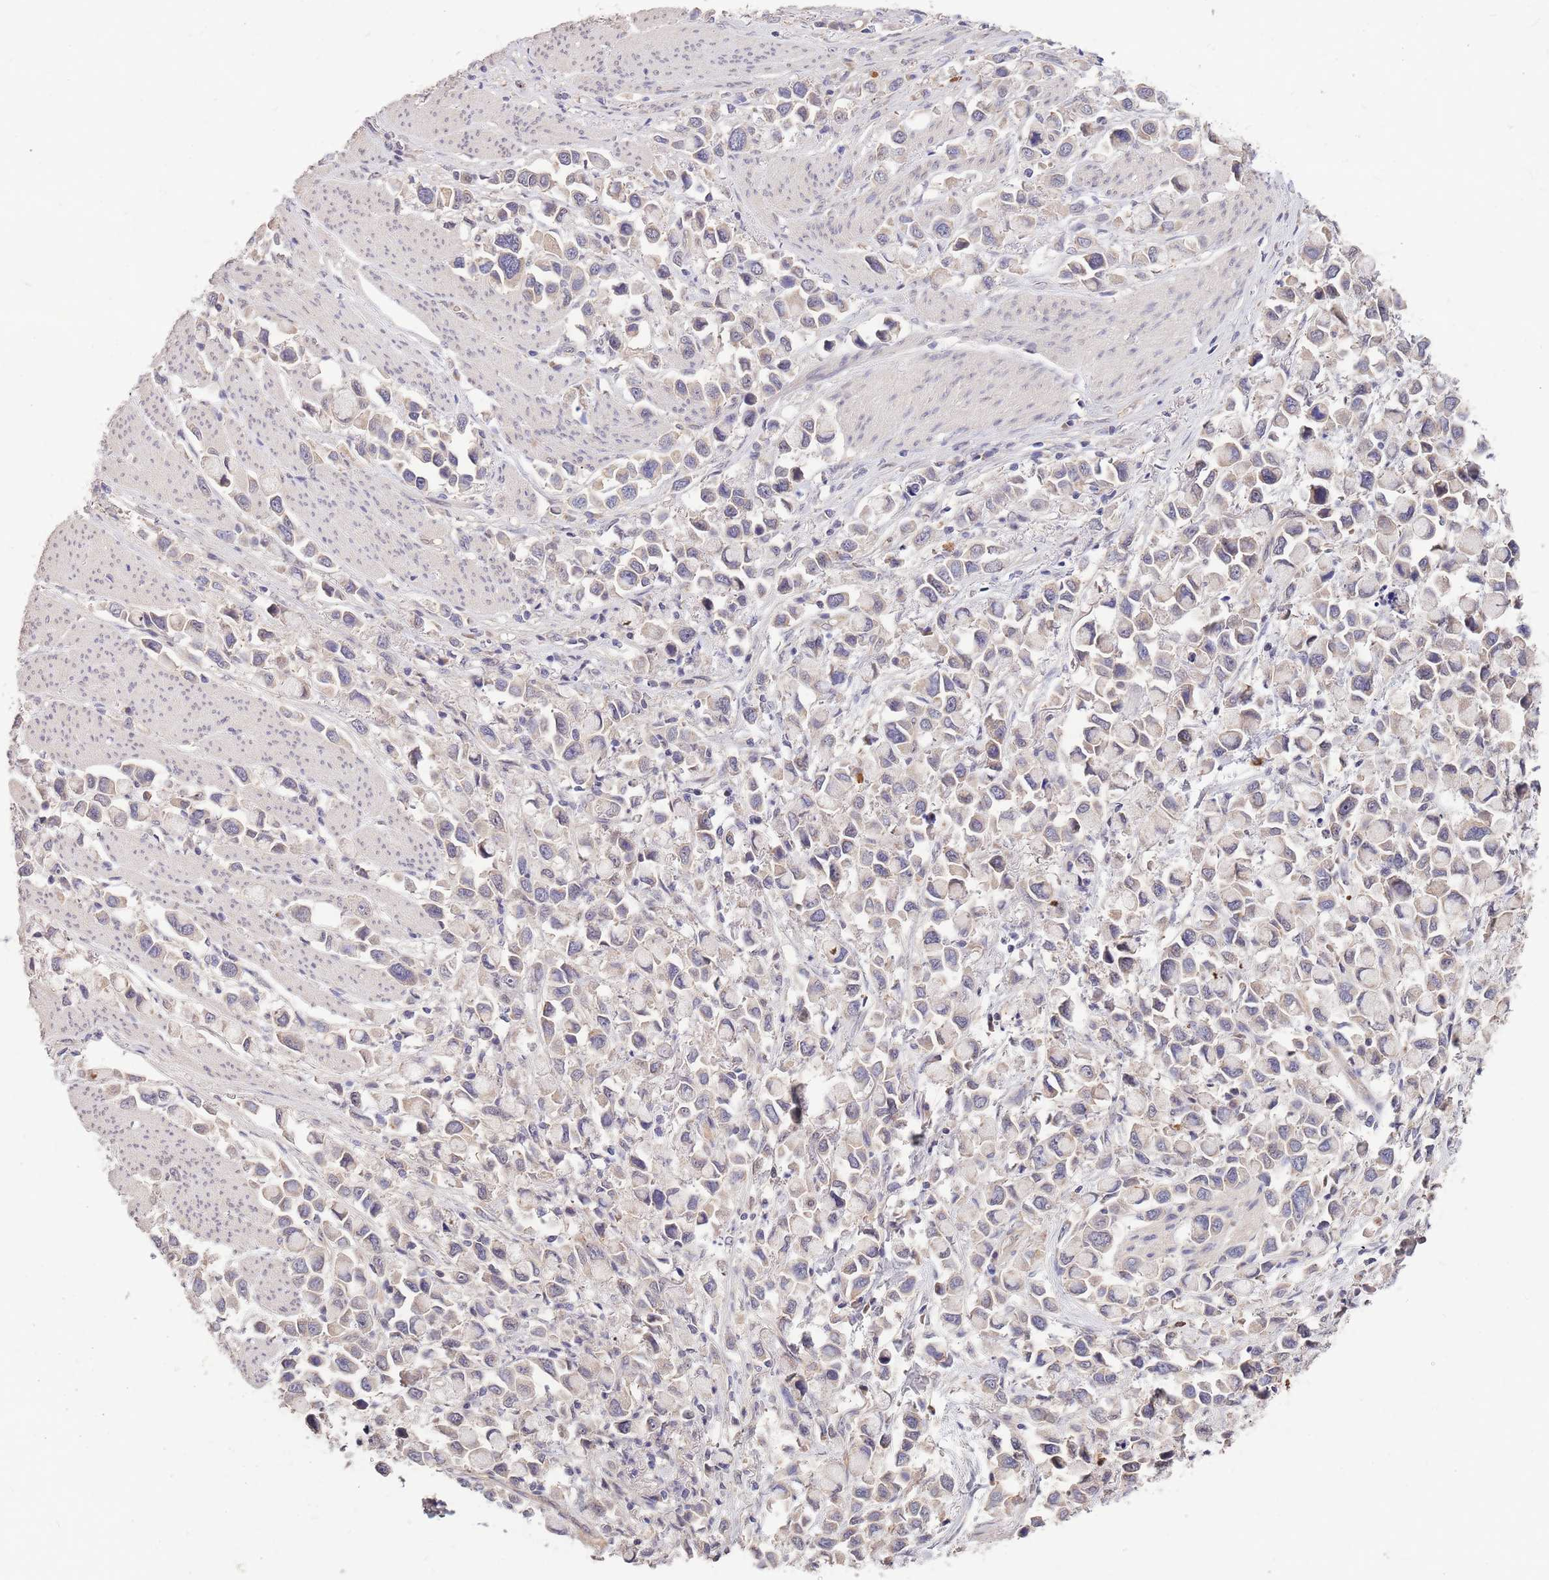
{"staining": {"intensity": "negative", "quantity": "none", "location": "none"}, "tissue": "stomach cancer", "cell_type": "Tumor cells", "image_type": "cancer", "snomed": [{"axis": "morphology", "description": "Adenocarcinoma, NOS"}, {"axis": "topography", "description": "Stomach"}], "caption": "Immunohistochemistry of adenocarcinoma (stomach) reveals no staining in tumor cells.", "gene": "MARVELD2", "patient": {"sex": "female", "age": 81}}